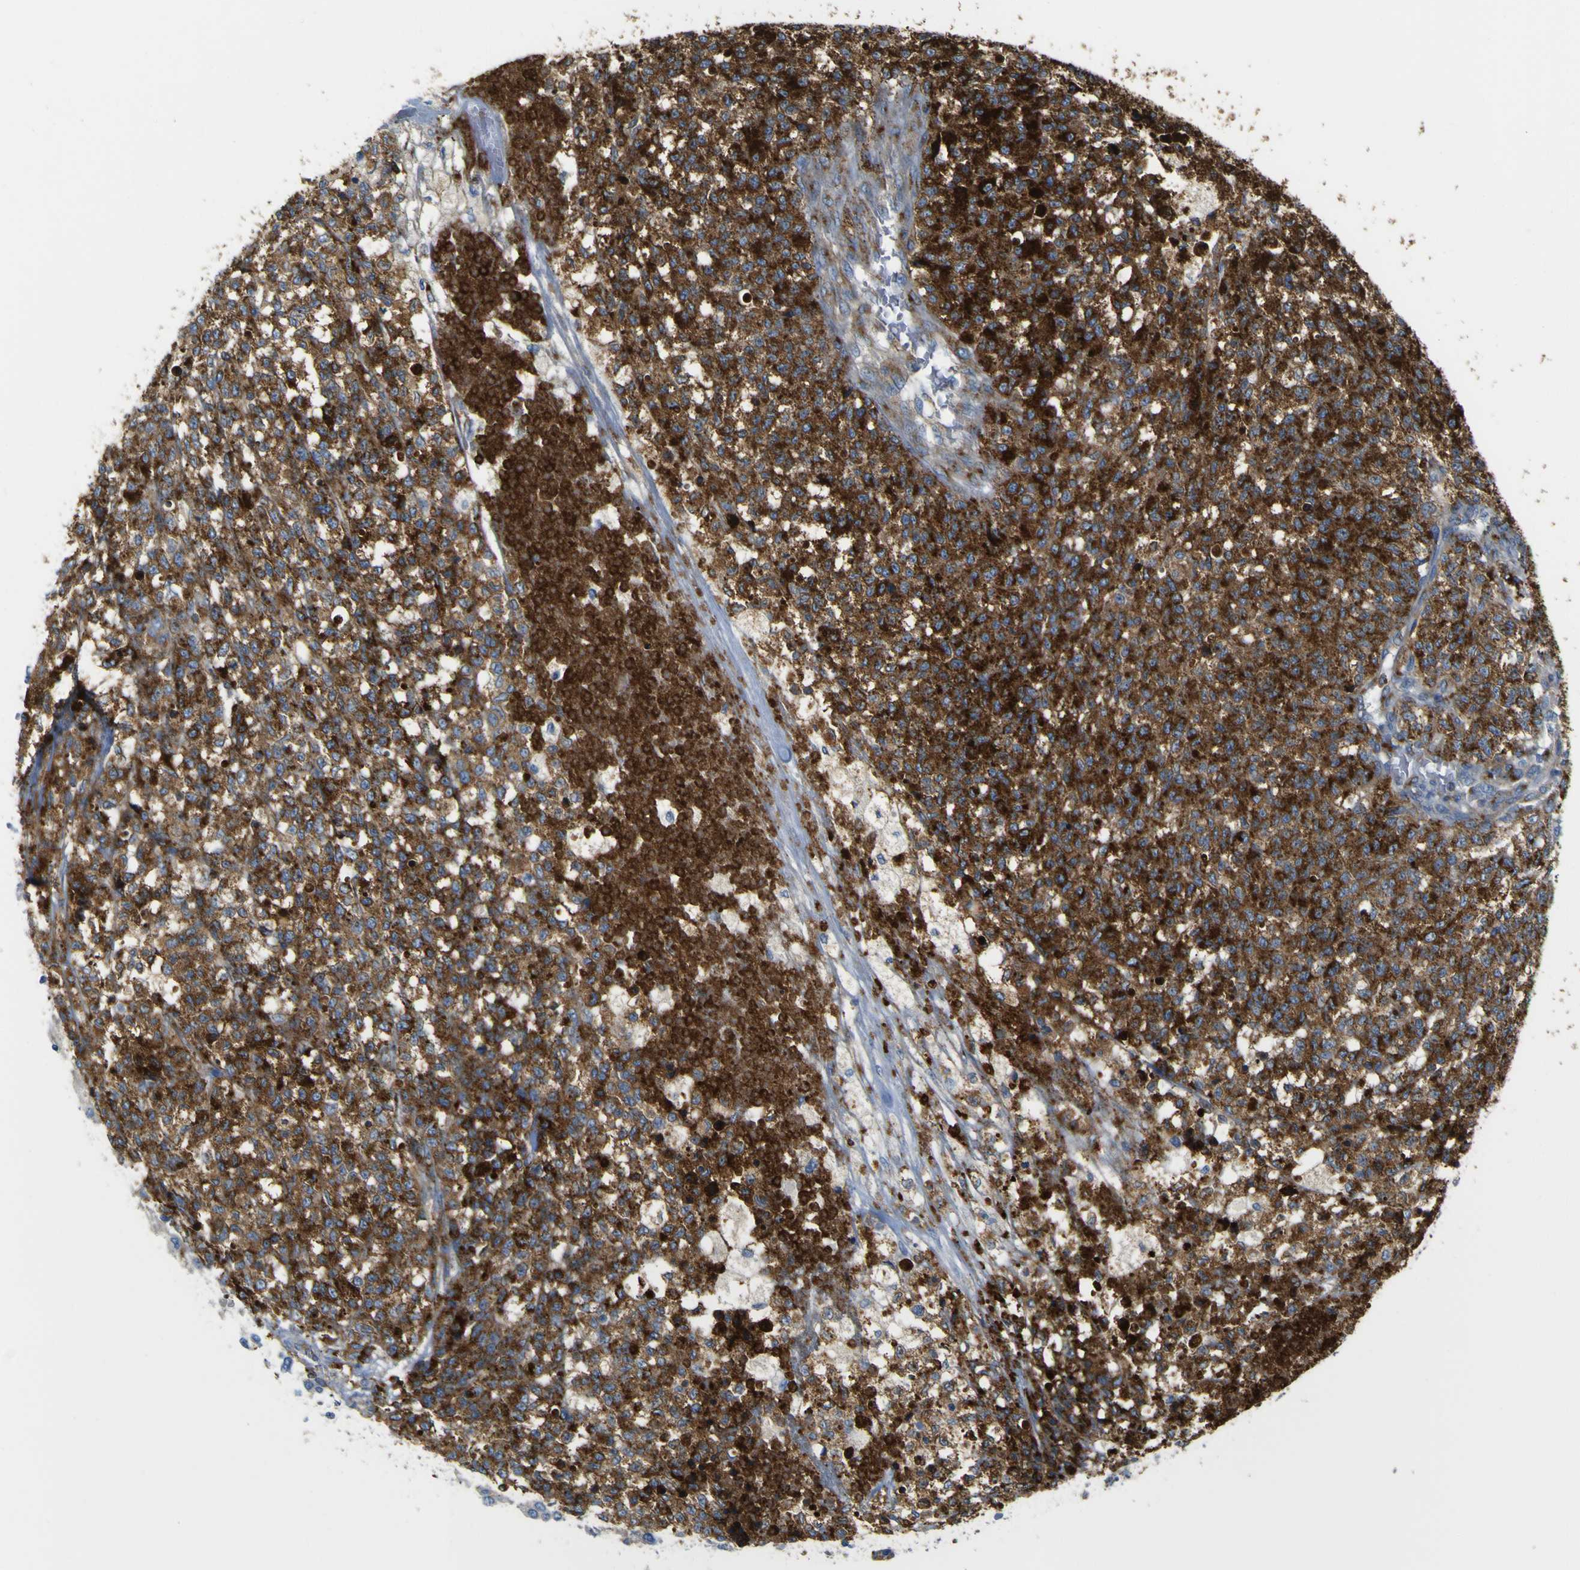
{"staining": {"intensity": "strong", "quantity": ">75%", "location": "cytoplasmic/membranous"}, "tissue": "testis cancer", "cell_type": "Tumor cells", "image_type": "cancer", "snomed": [{"axis": "morphology", "description": "Seminoma, NOS"}, {"axis": "topography", "description": "Testis"}], "caption": "Protein staining shows strong cytoplasmic/membranous expression in about >75% of tumor cells in testis cancer (seminoma).", "gene": "IGF2R", "patient": {"sex": "male", "age": 59}}